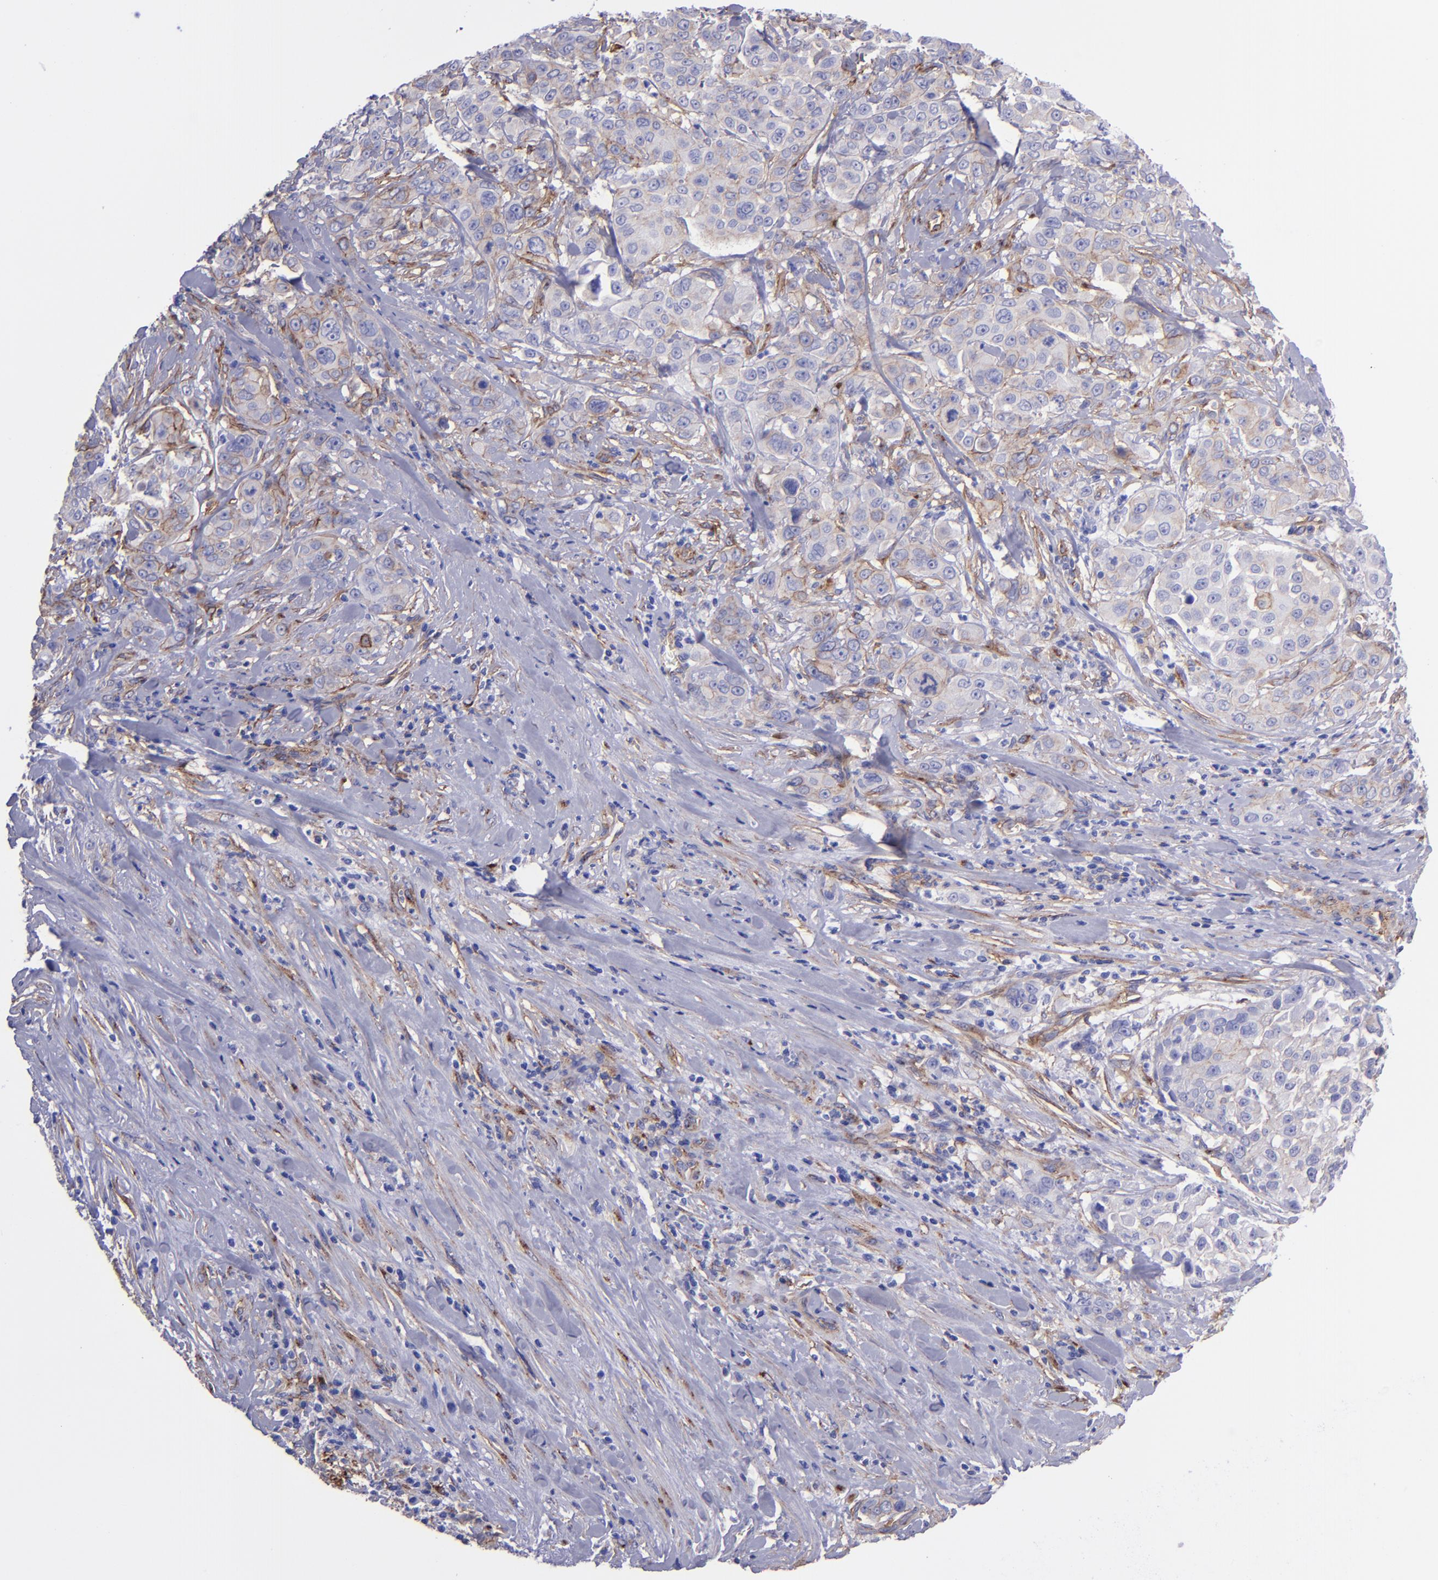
{"staining": {"intensity": "moderate", "quantity": "25%-75%", "location": "cytoplasmic/membranous"}, "tissue": "pancreatic cancer", "cell_type": "Tumor cells", "image_type": "cancer", "snomed": [{"axis": "morphology", "description": "Adenocarcinoma, NOS"}, {"axis": "topography", "description": "Pancreas"}], "caption": "Moderate cytoplasmic/membranous protein staining is appreciated in approximately 25%-75% of tumor cells in pancreatic adenocarcinoma.", "gene": "ITGAV", "patient": {"sex": "female", "age": 52}}